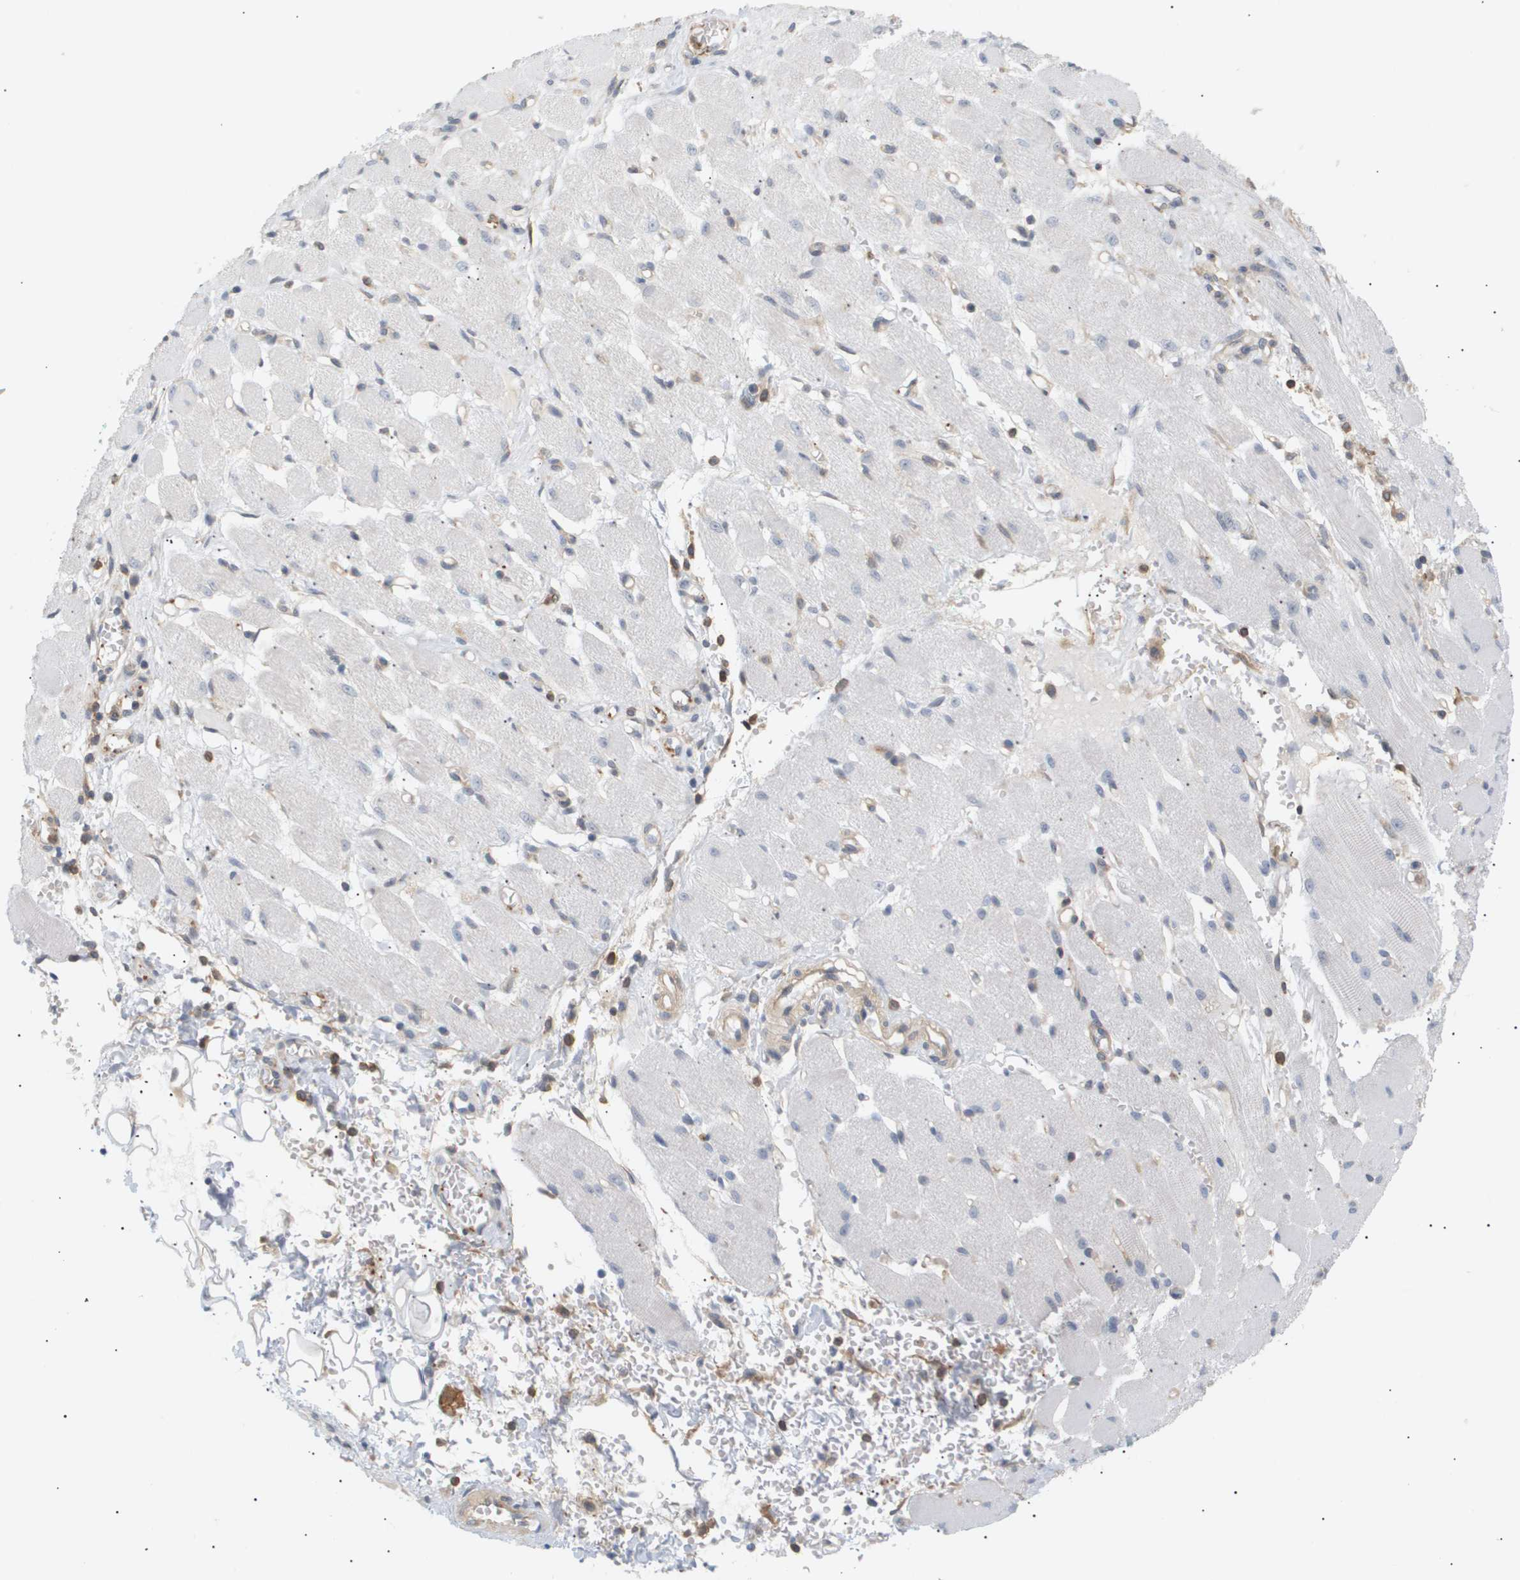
{"staining": {"intensity": "negative", "quantity": "none", "location": "none"}, "tissue": "adipose tissue", "cell_type": "Adipocytes", "image_type": "normal", "snomed": [{"axis": "morphology", "description": "Squamous cell carcinoma, NOS"}, {"axis": "topography", "description": "Oral tissue"}, {"axis": "topography", "description": "Head-Neck"}], "caption": "The micrograph demonstrates no significant expression in adipocytes of adipose tissue.", "gene": "CORO2B", "patient": {"sex": "female", "age": 50}}